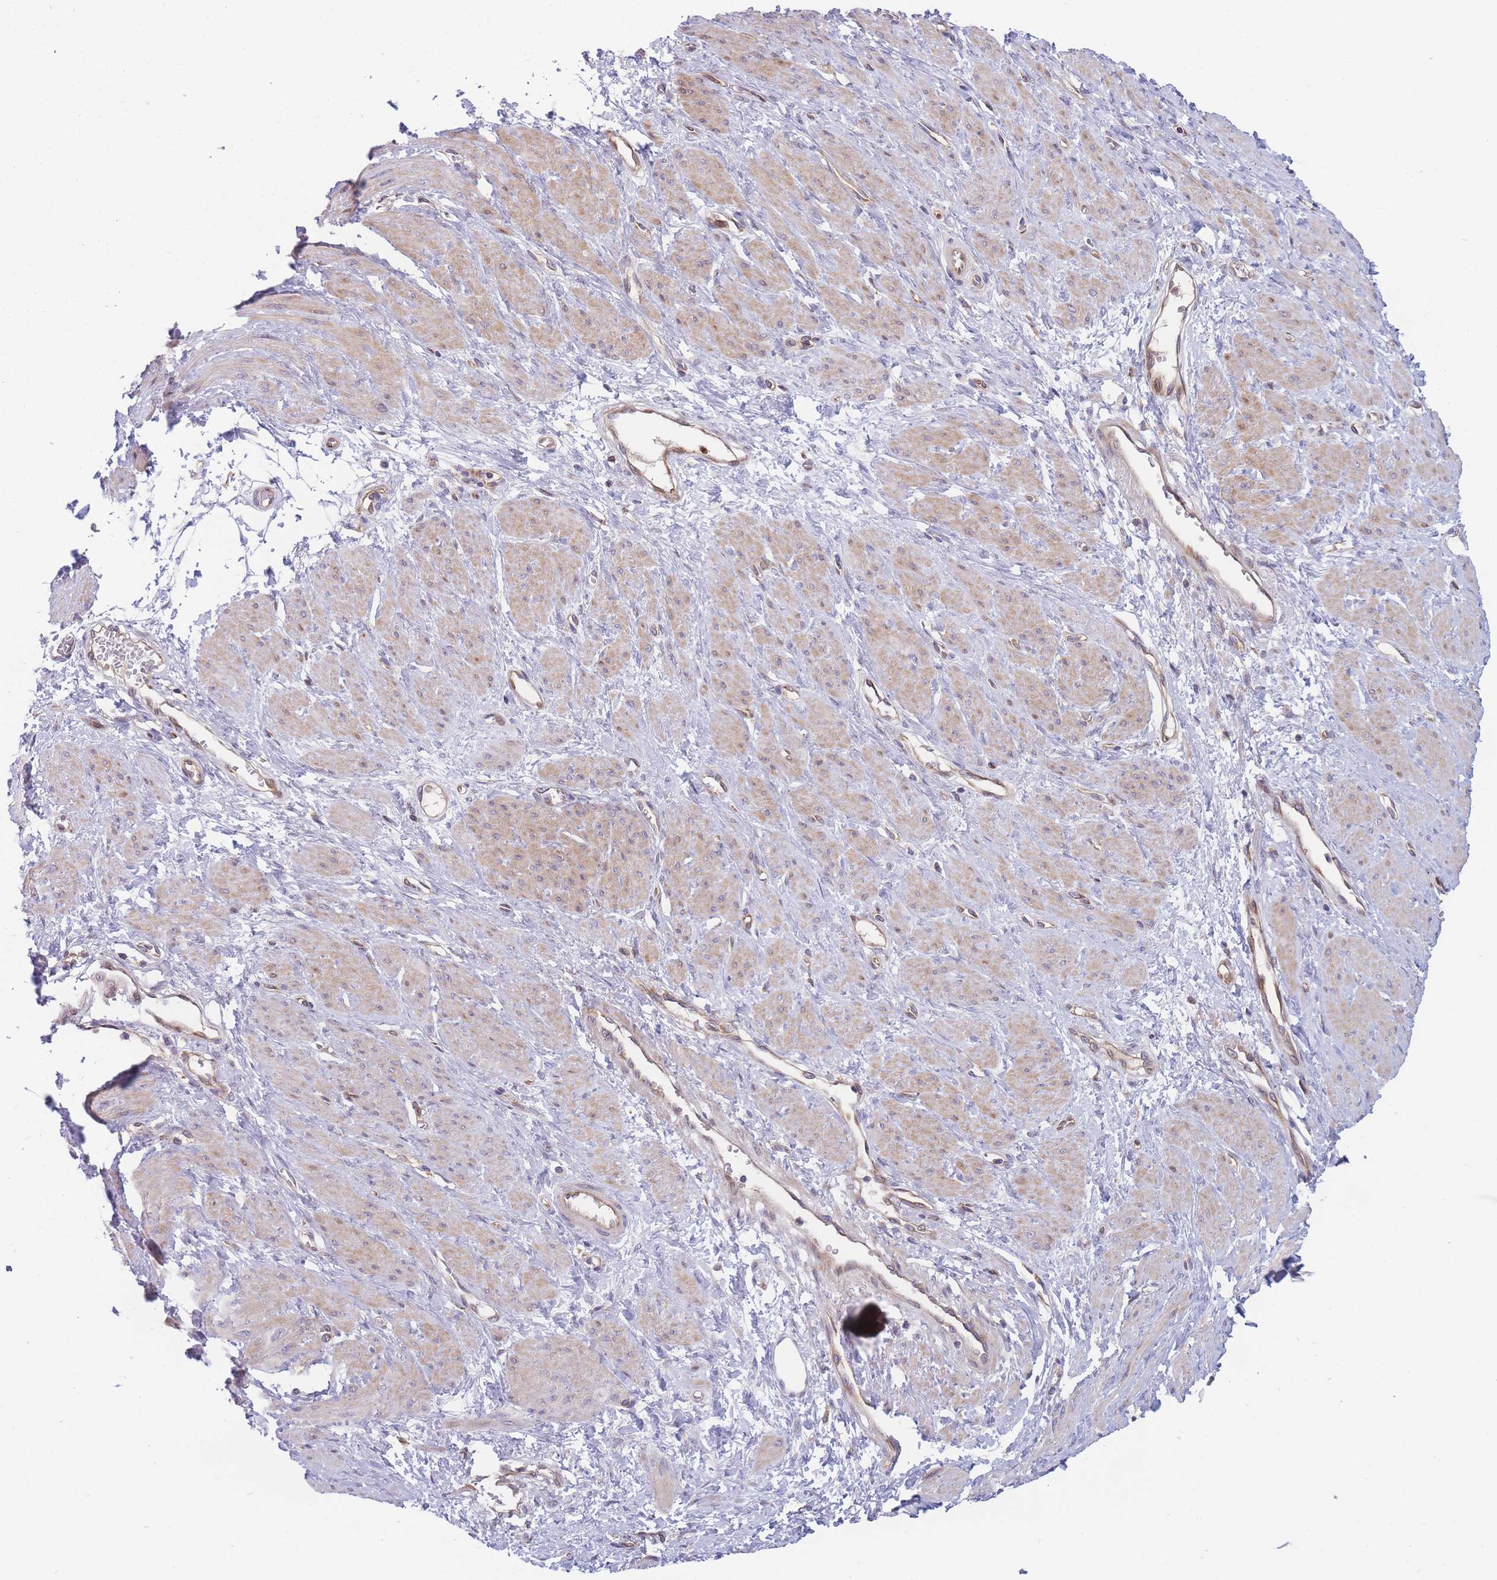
{"staining": {"intensity": "weak", "quantity": ">75%", "location": "cytoplasmic/membranous"}, "tissue": "smooth muscle", "cell_type": "Smooth muscle cells", "image_type": "normal", "snomed": [{"axis": "morphology", "description": "Normal tissue, NOS"}, {"axis": "topography", "description": "Smooth muscle"}, {"axis": "topography", "description": "Uterus"}], "caption": "Protein staining of benign smooth muscle shows weak cytoplasmic/membranous staining in about >75% of smooth muscle cells. The protein of interest is stained brown, and the nuclei are stained in blue (DAB (3,3'-diaminobenzidine) IHC with brightfield microscopy, high magnification).", "gene": "TMEM131L", "patient": {"sex": "female", "age": 39}}